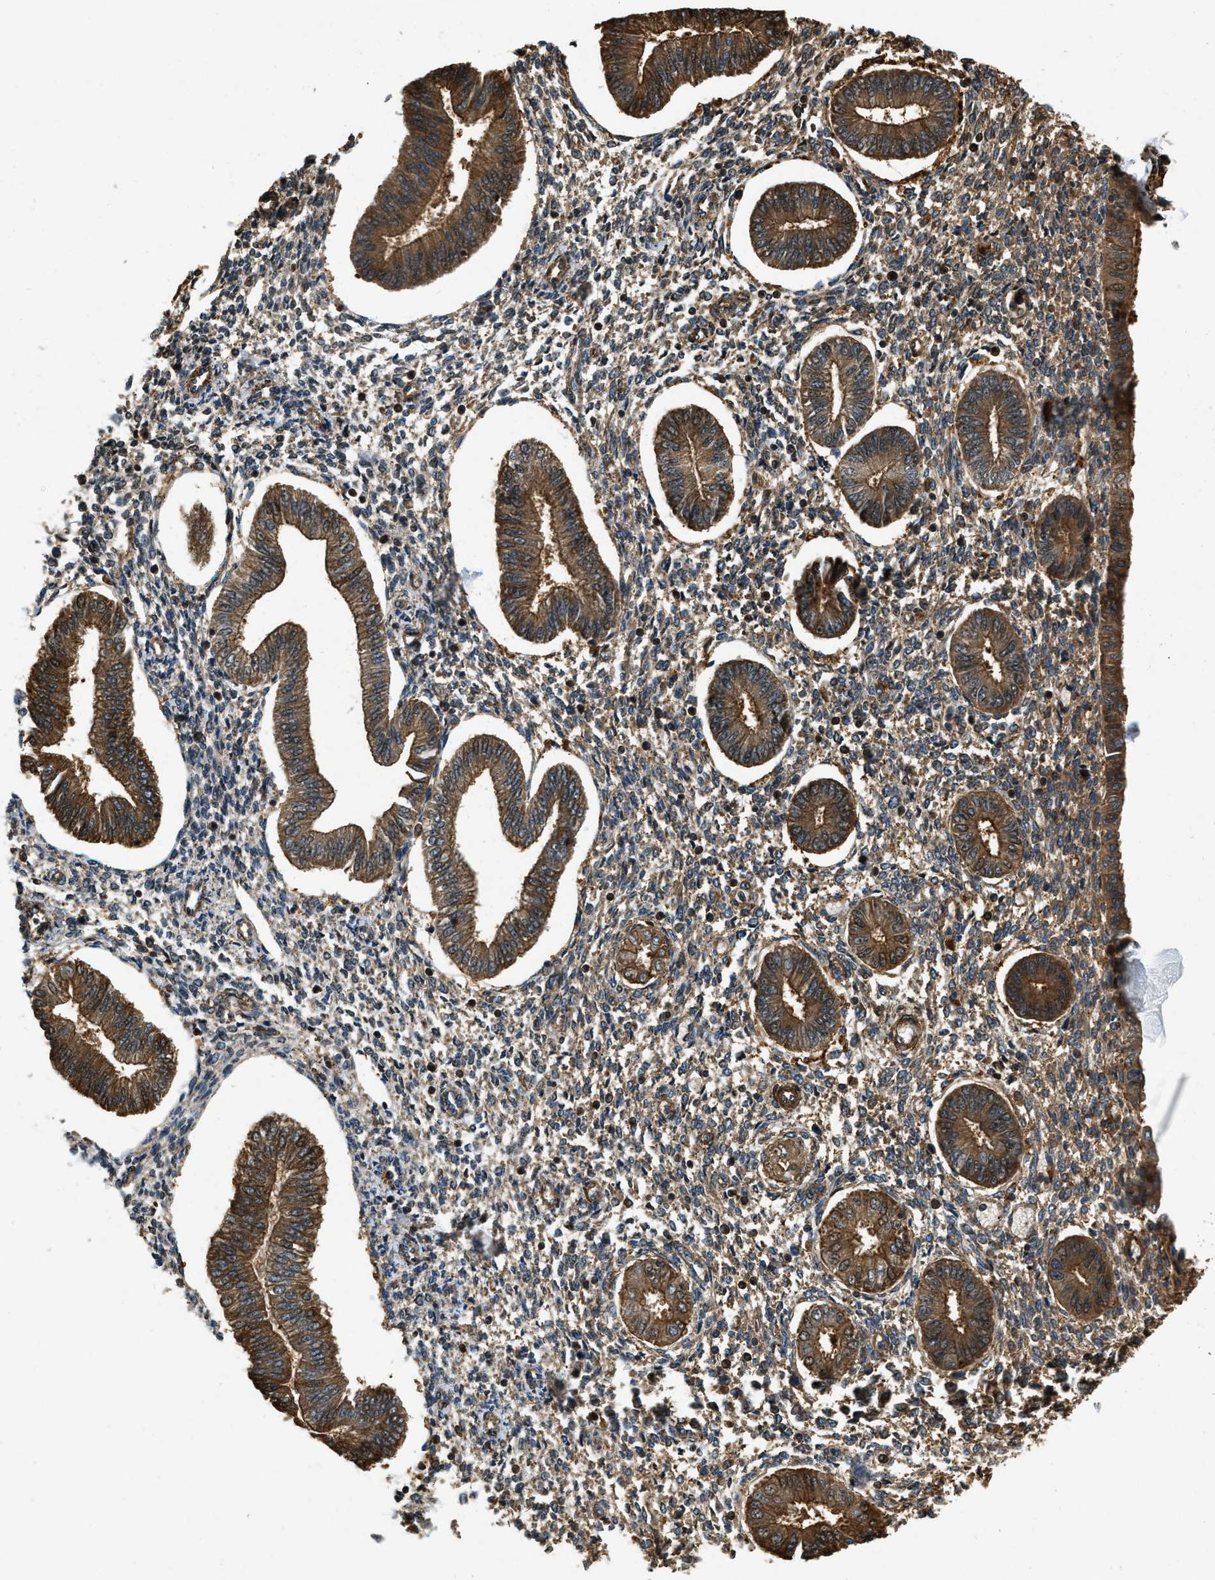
{"staining": {"intensity": "moderate", "quantity": ">75%", "location": "cytoplasmic/membranous"}, "tissue": "endometrium", "cell_type": "Cells in endometrial stroma", "image_type": "normal", "snomed": [{"axis": "morphology", "description": "Normal tissue, NOS"}, {"axis": "topography", "description": "Endometrium"}], "caption": "This histopathology image displays IHC staining of unremarkable human endometrium, with medium moderate cytoplasmic/membranous expression in about >75% of cells in endometrial stroma.", "gene": "YARS1", "patient": {"sex": "female", "age": 50}}